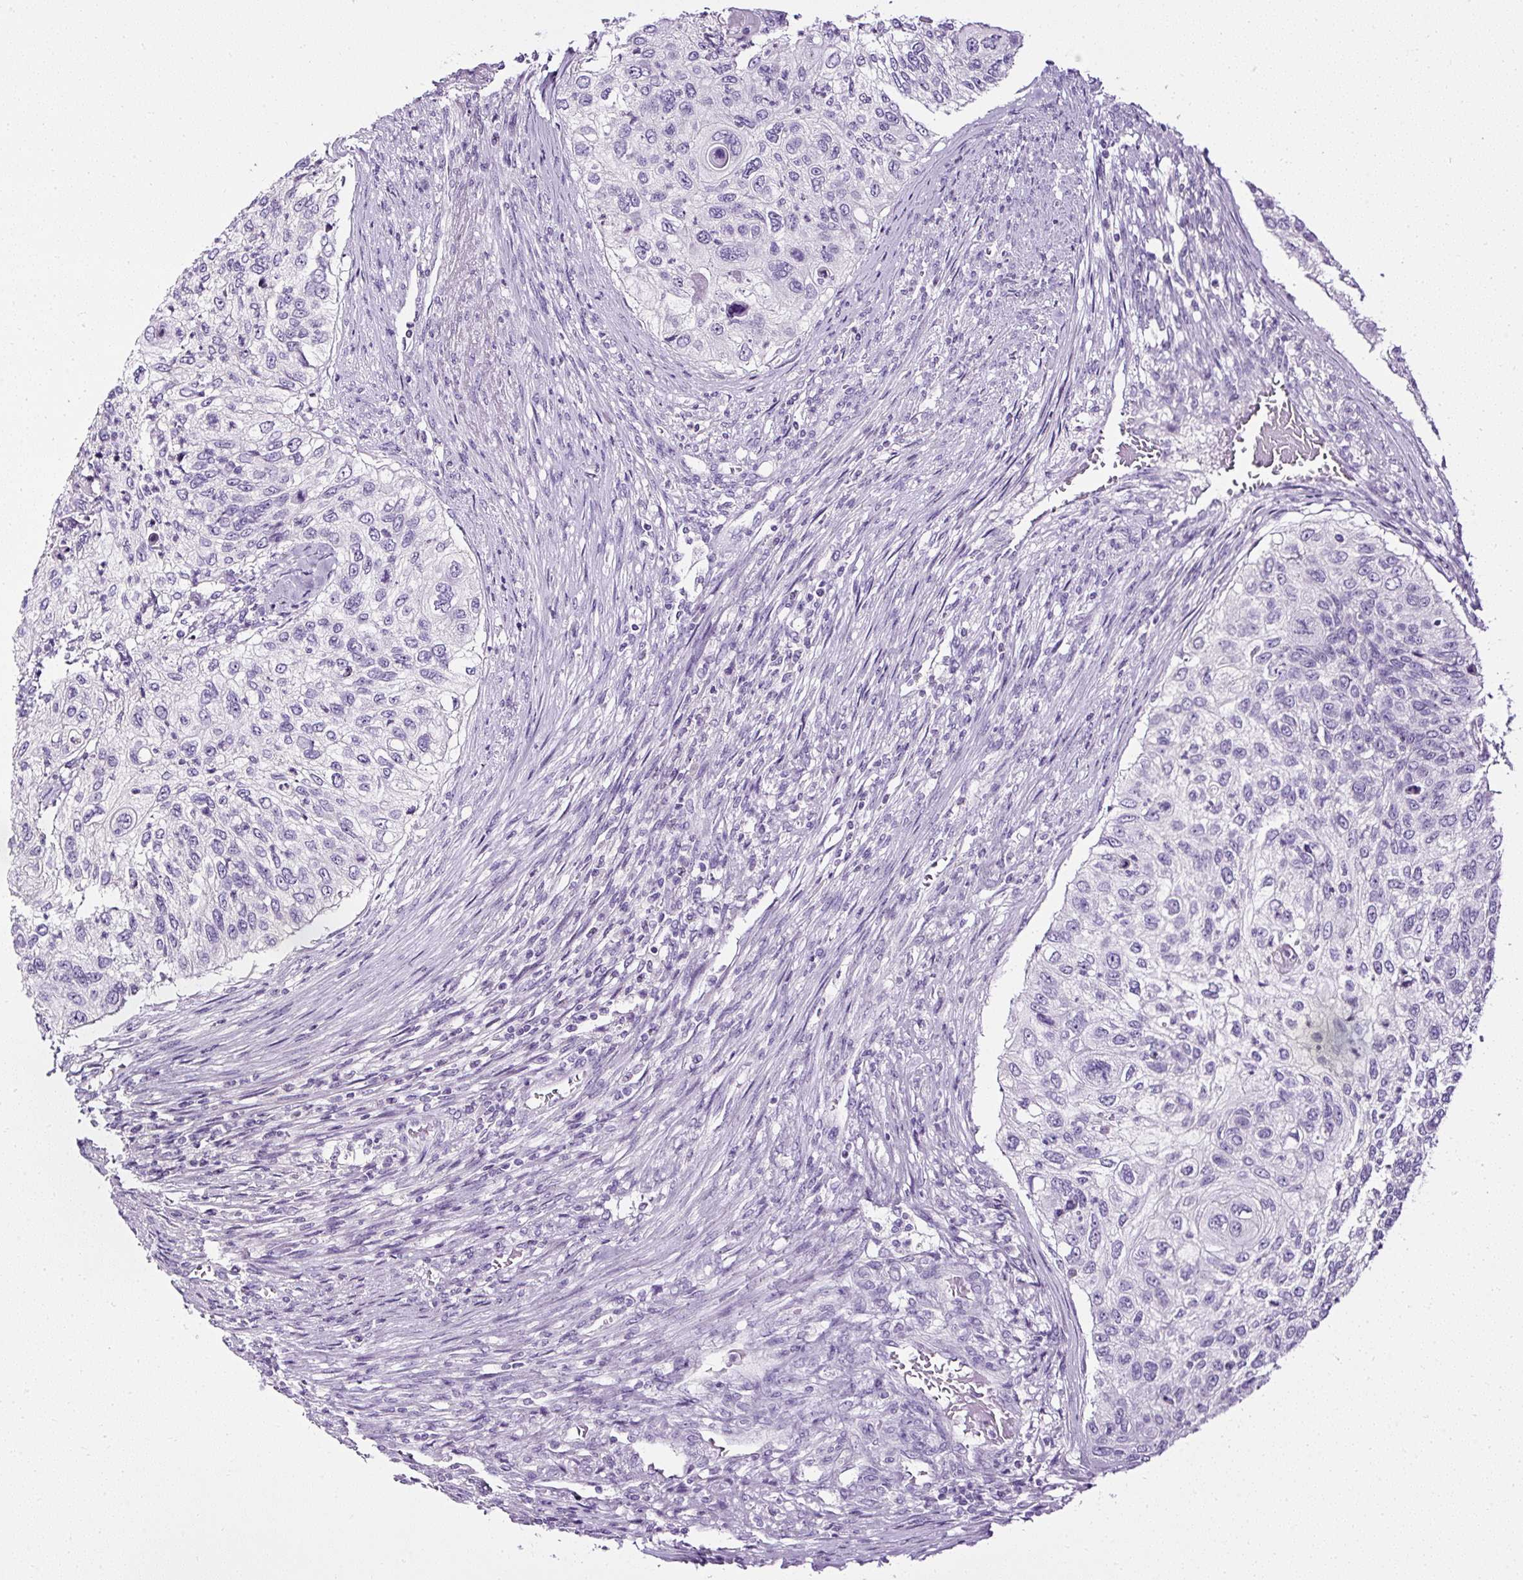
{"staining": {"intensity": "negative", "quantity": "none", "location": "none"}, "tissue": "urothelial cancer", "cell_type": "Tumor cells", "image_type": "cancer", "snomed": [{"axis": "morphology", "description": "Urothelial carcinoma, High grade"}, {"axis": "topography", "description": "Urinary bladder"}], "caption": "This is an immunohistochemistry (IHC) micrograph of human urothelial cancer. There is no positivity in tumor cells.", "gene": "ATP2A1", "patient": {"sex": "female", "age": 60}}